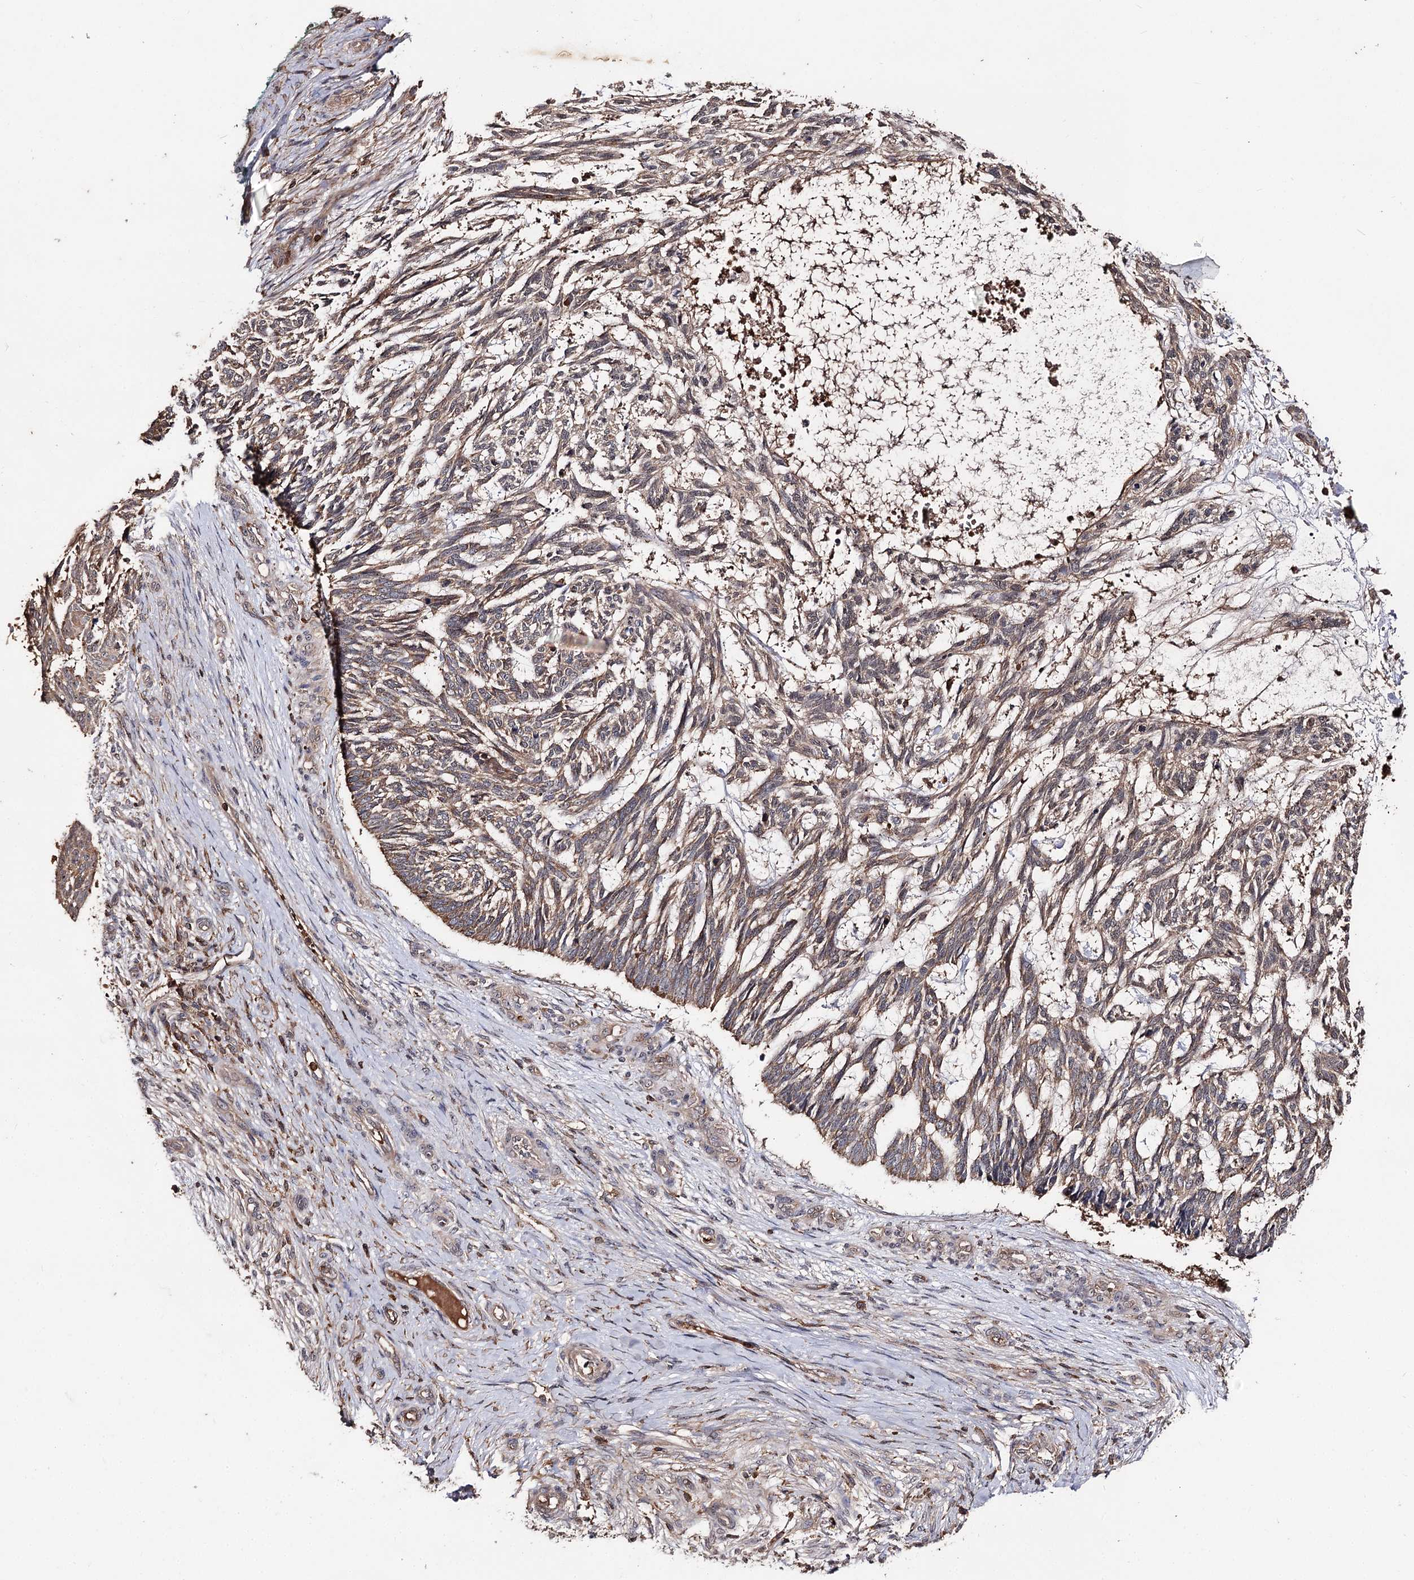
{"staining": {"intensity": "moderate", "quantity": ">75%", "location": "cytoplasmic/membranous"}, "tissue": "skin cancer", "cell_type": "Tumor cells", "image_type": "cancer", "snomed": [{"axis": "morphology", "description": "Basal cell carcinoma"}, {"axis": "topography", "description": "Skin"}], "caption": "The image reveals a brown stain indicating the presence of a protein in the cytoplasmic/membranous of tumor cells in skin cancer. The protein is shown in brown color, while the nuclei are stained blue.", "gene": "FAM53B", "patient": {"sex": "male", "age": 88}}